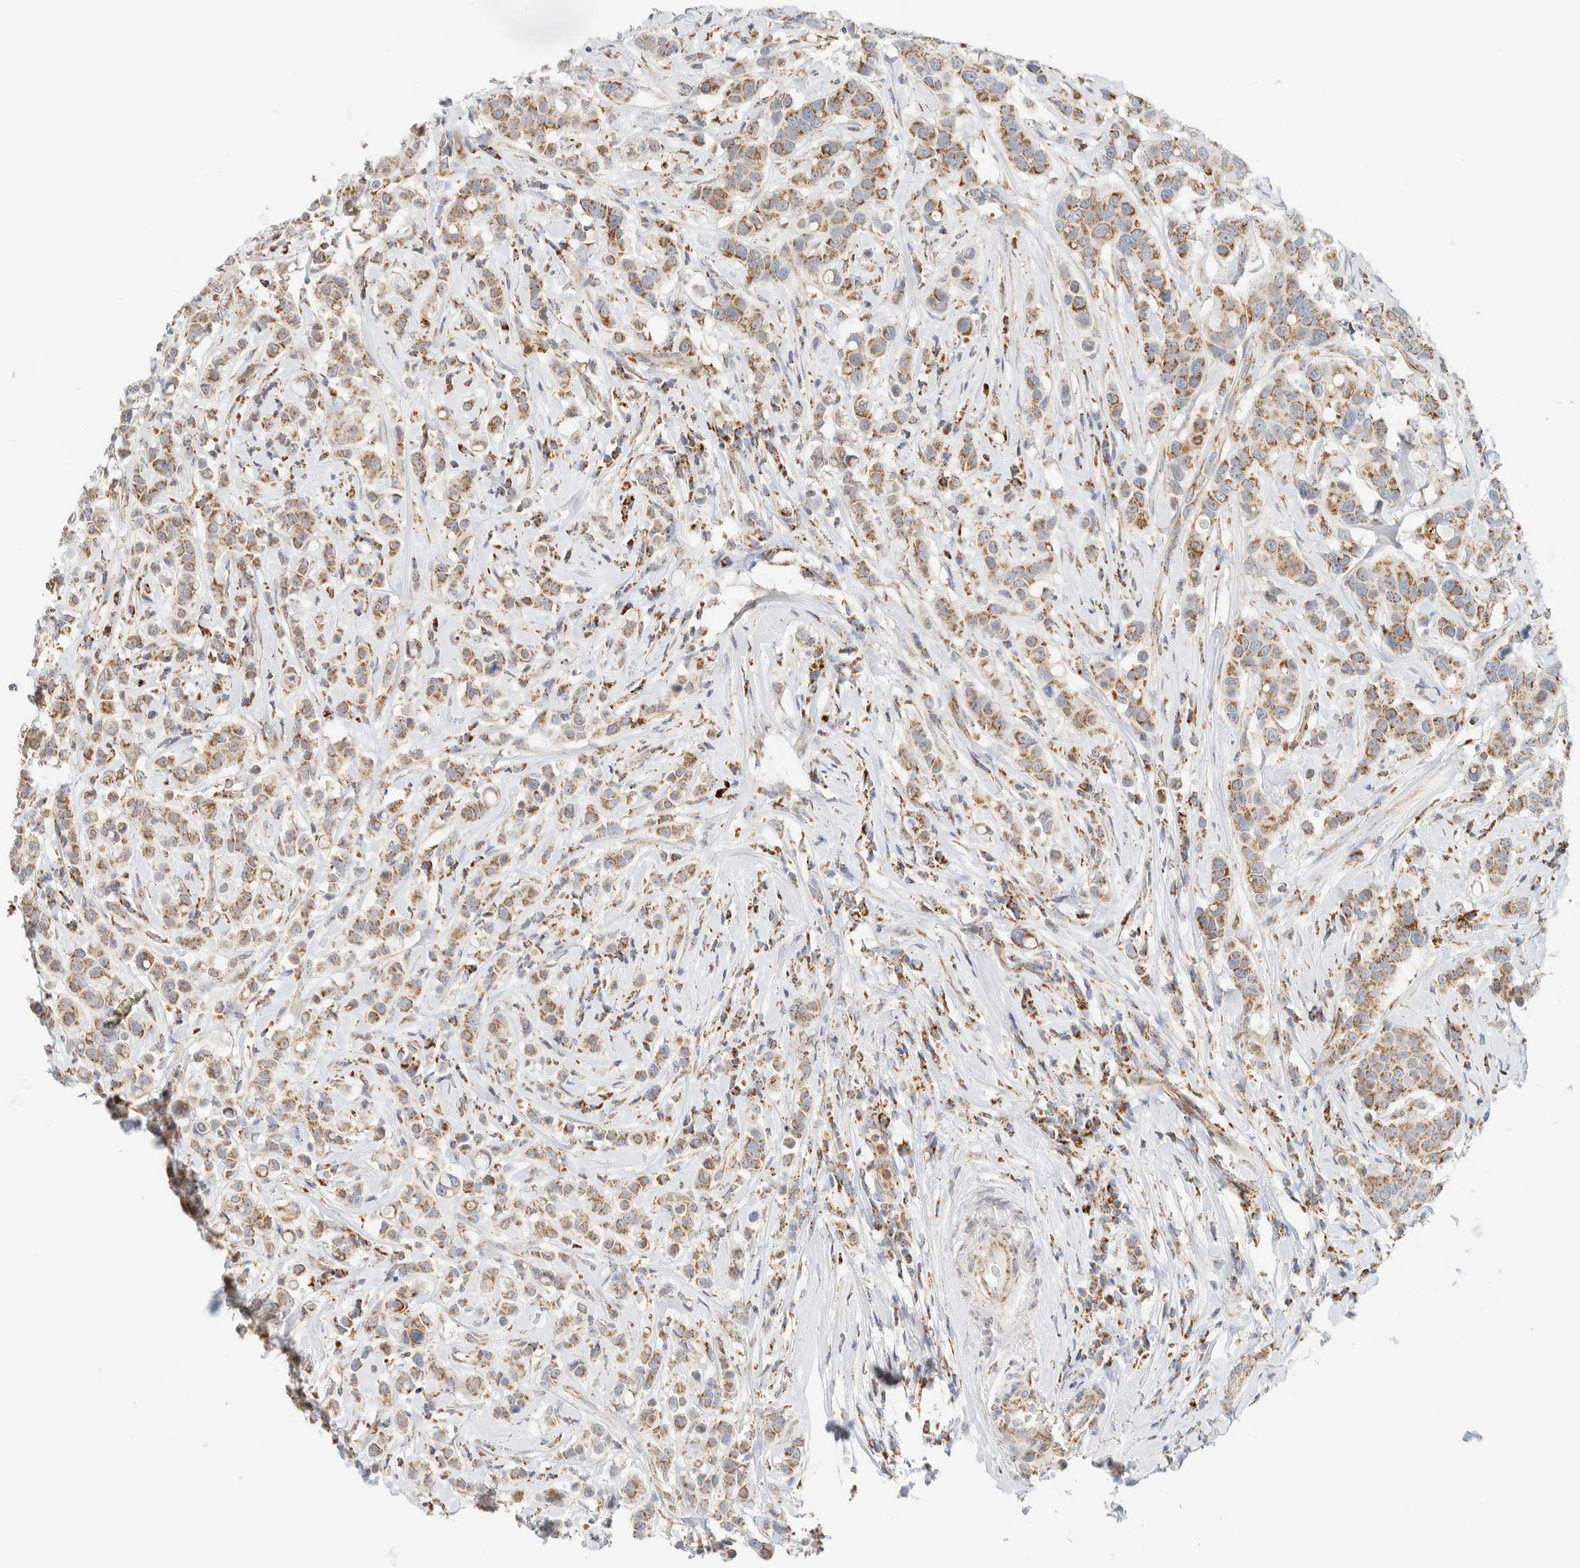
{"staining": {"intensity": "moderate", "quantity": ">75%", "location": "cytoplasmic/membranous"}, "tissue": "breast cancer", "cell_type": "Tumor cells", "image_type": "cancer", "snomed": [{"axis": "morphology", "description": "Duct carcinoma"}, {"axis": "topography", "description": "Breast"}], "caption": "Breast cancer (intraductal carcinoma) stained for a protein (brown) exhibits moderate cytoplasmic/membranous positive staining in approximately >75% of tumor cells.", "gene": "KIFAP3", "patient": {"sex": "female", "age": 27}}